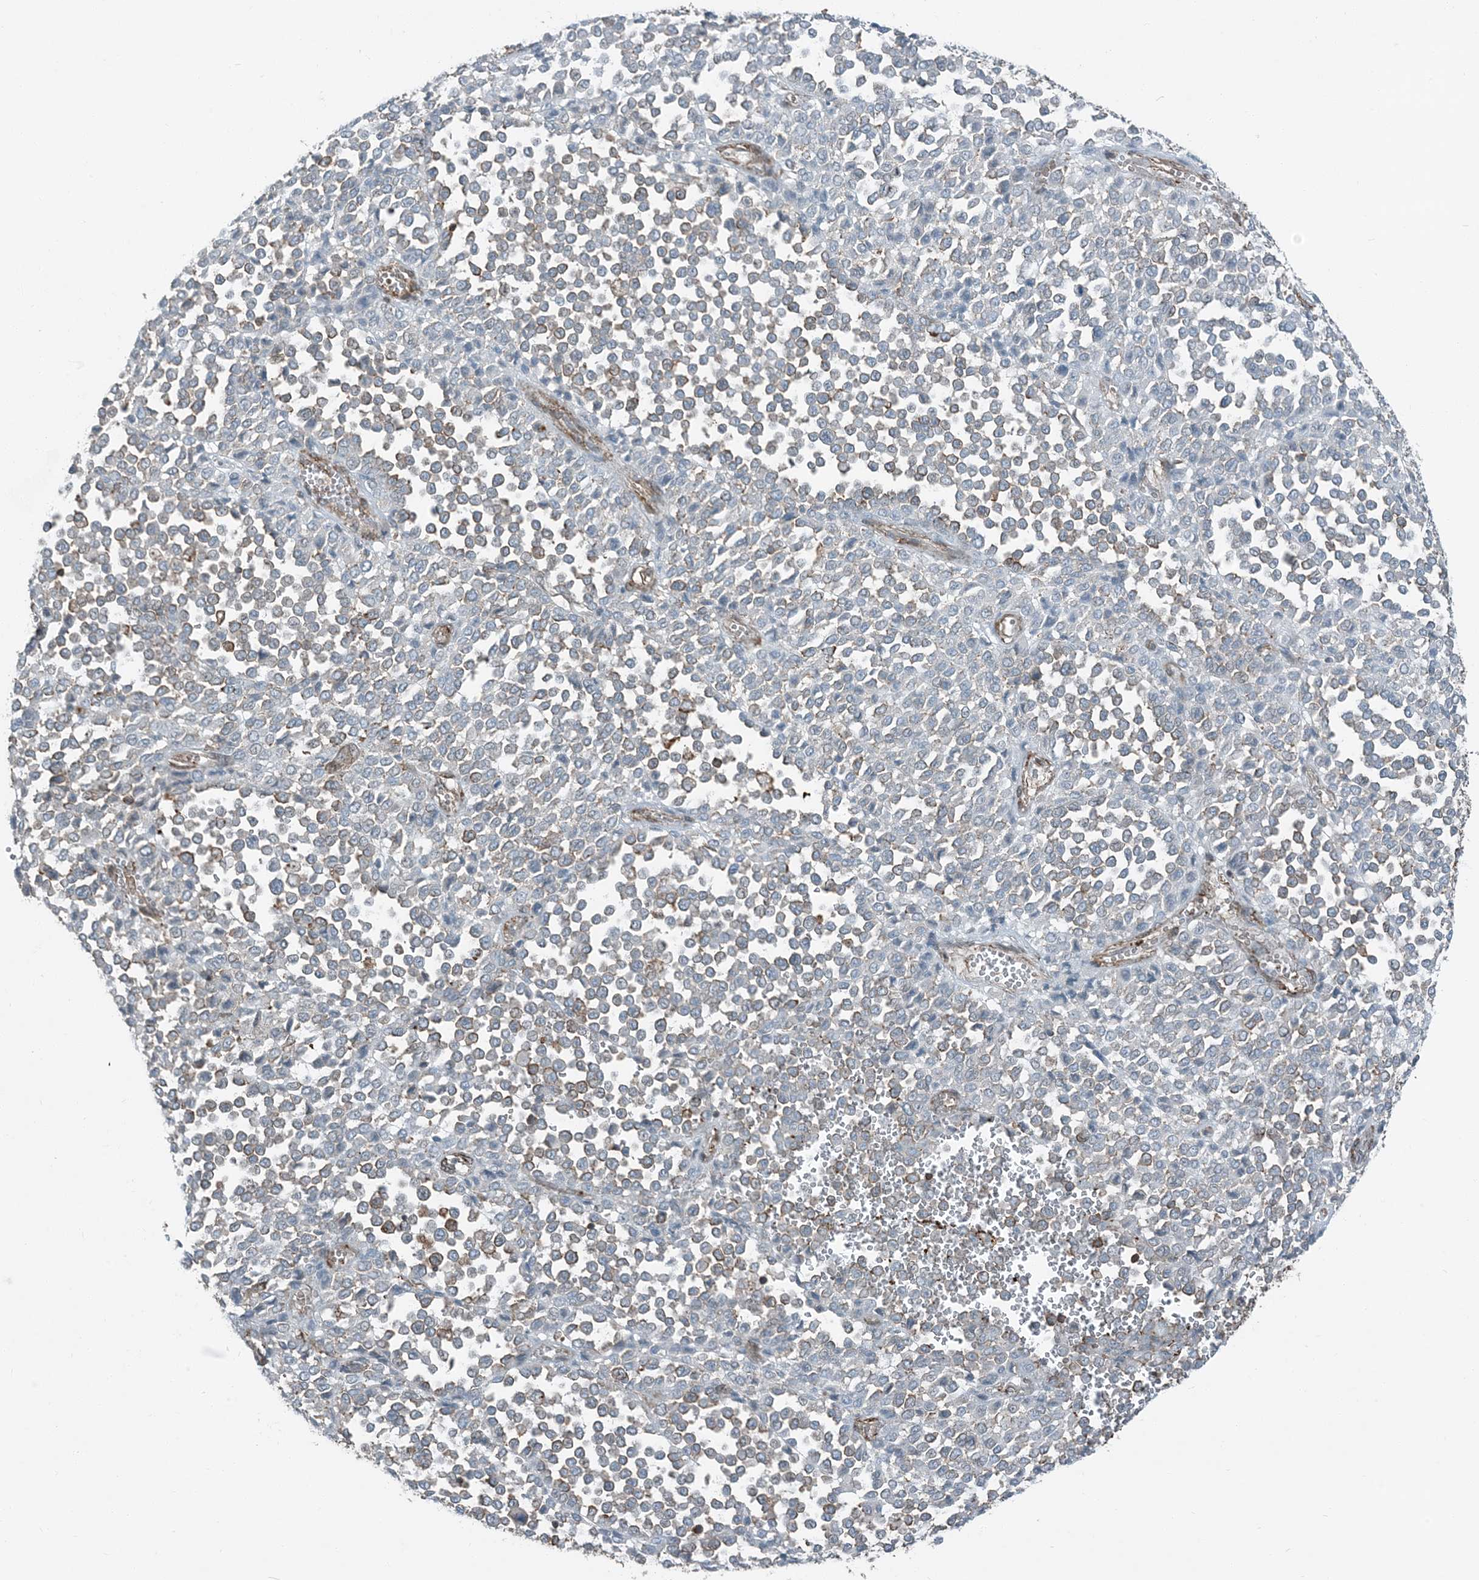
{"staining": {"intensity": "moderate", "quantity": "<25%", "location": "cytoplasmic/membranous"}, "tissue": "melanoma", "cell_type": "Tumor cells", "image_type": "cancer", "snomed": [{"axis": "morphology", "description": "Malignant melanoma, Metastatic site"}, {"axis": "topography", "description": "Pancreas"}], "caption": "Malignant melanoma (metastatic site) stained for a protein reveals moderate cytoplasmic/membranous positivity in tumor cells.", "gene": "APOBEC3C", "patient": {"sex": "female", "age": 30}}